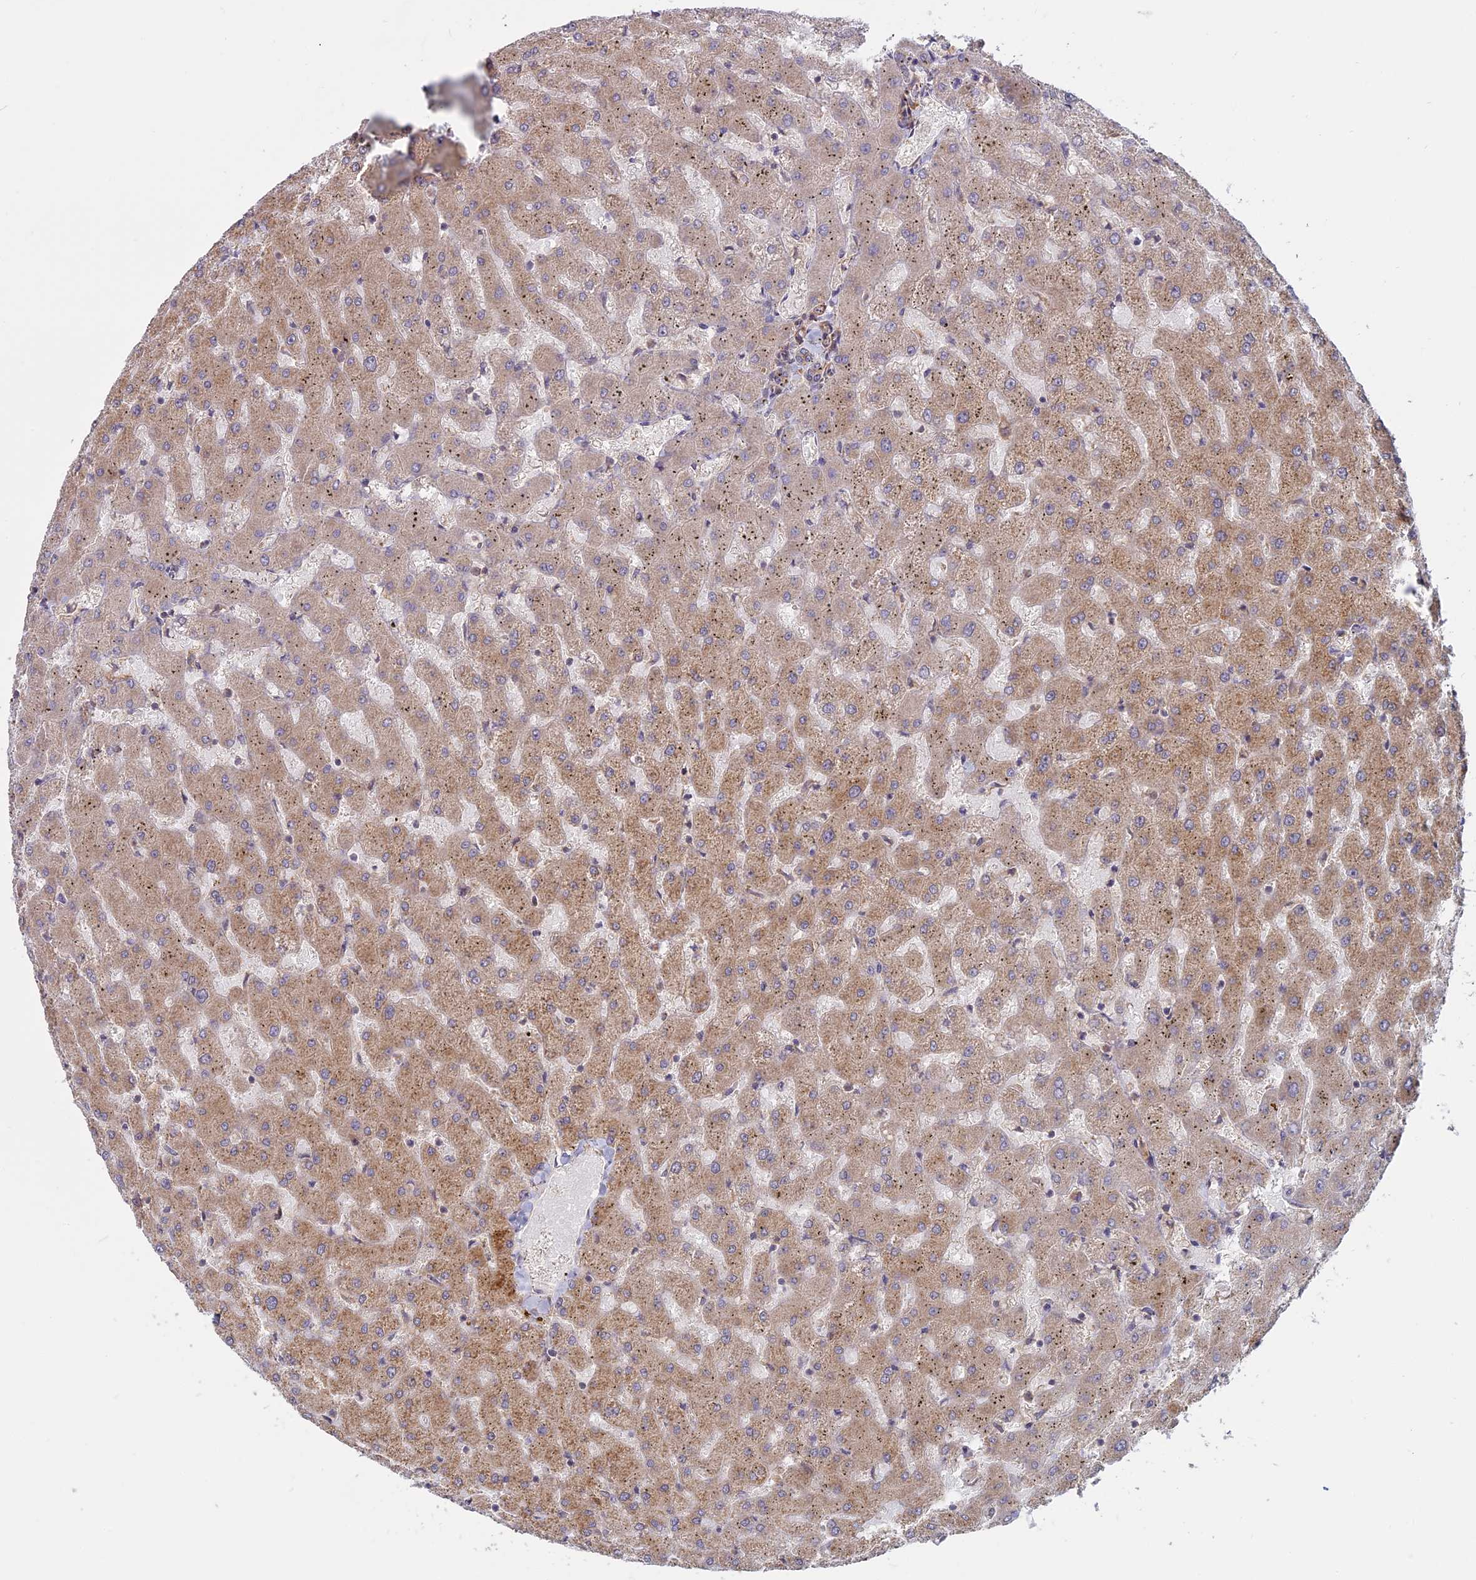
{"staining": {"intensity": "weak", "quantity": "25%-75%", "location": "cytoplasmic/membranous"}, "tissue": "liver", "cell_type": "Cholangiocytes", "image_type": "normal", "snomed": [{"axis": "morphology", "description": "Normal tissue, NOS"}, {"axis": "topography", "description": "Liver"}], "caption": "Immunohistochemical staining of normal human liver shows low levels of weak cytoplasmic/membranous expression in about 25%-75% of cholangiocytes. The staining is performed using DAB (3,3'-diaminobenzidine) brown chromogen to label protein expression. The nuclei are counter-stained blue using hematoxylin.", "gene": "TMEM208", "patient": {"sex": "female", "age": 63}}